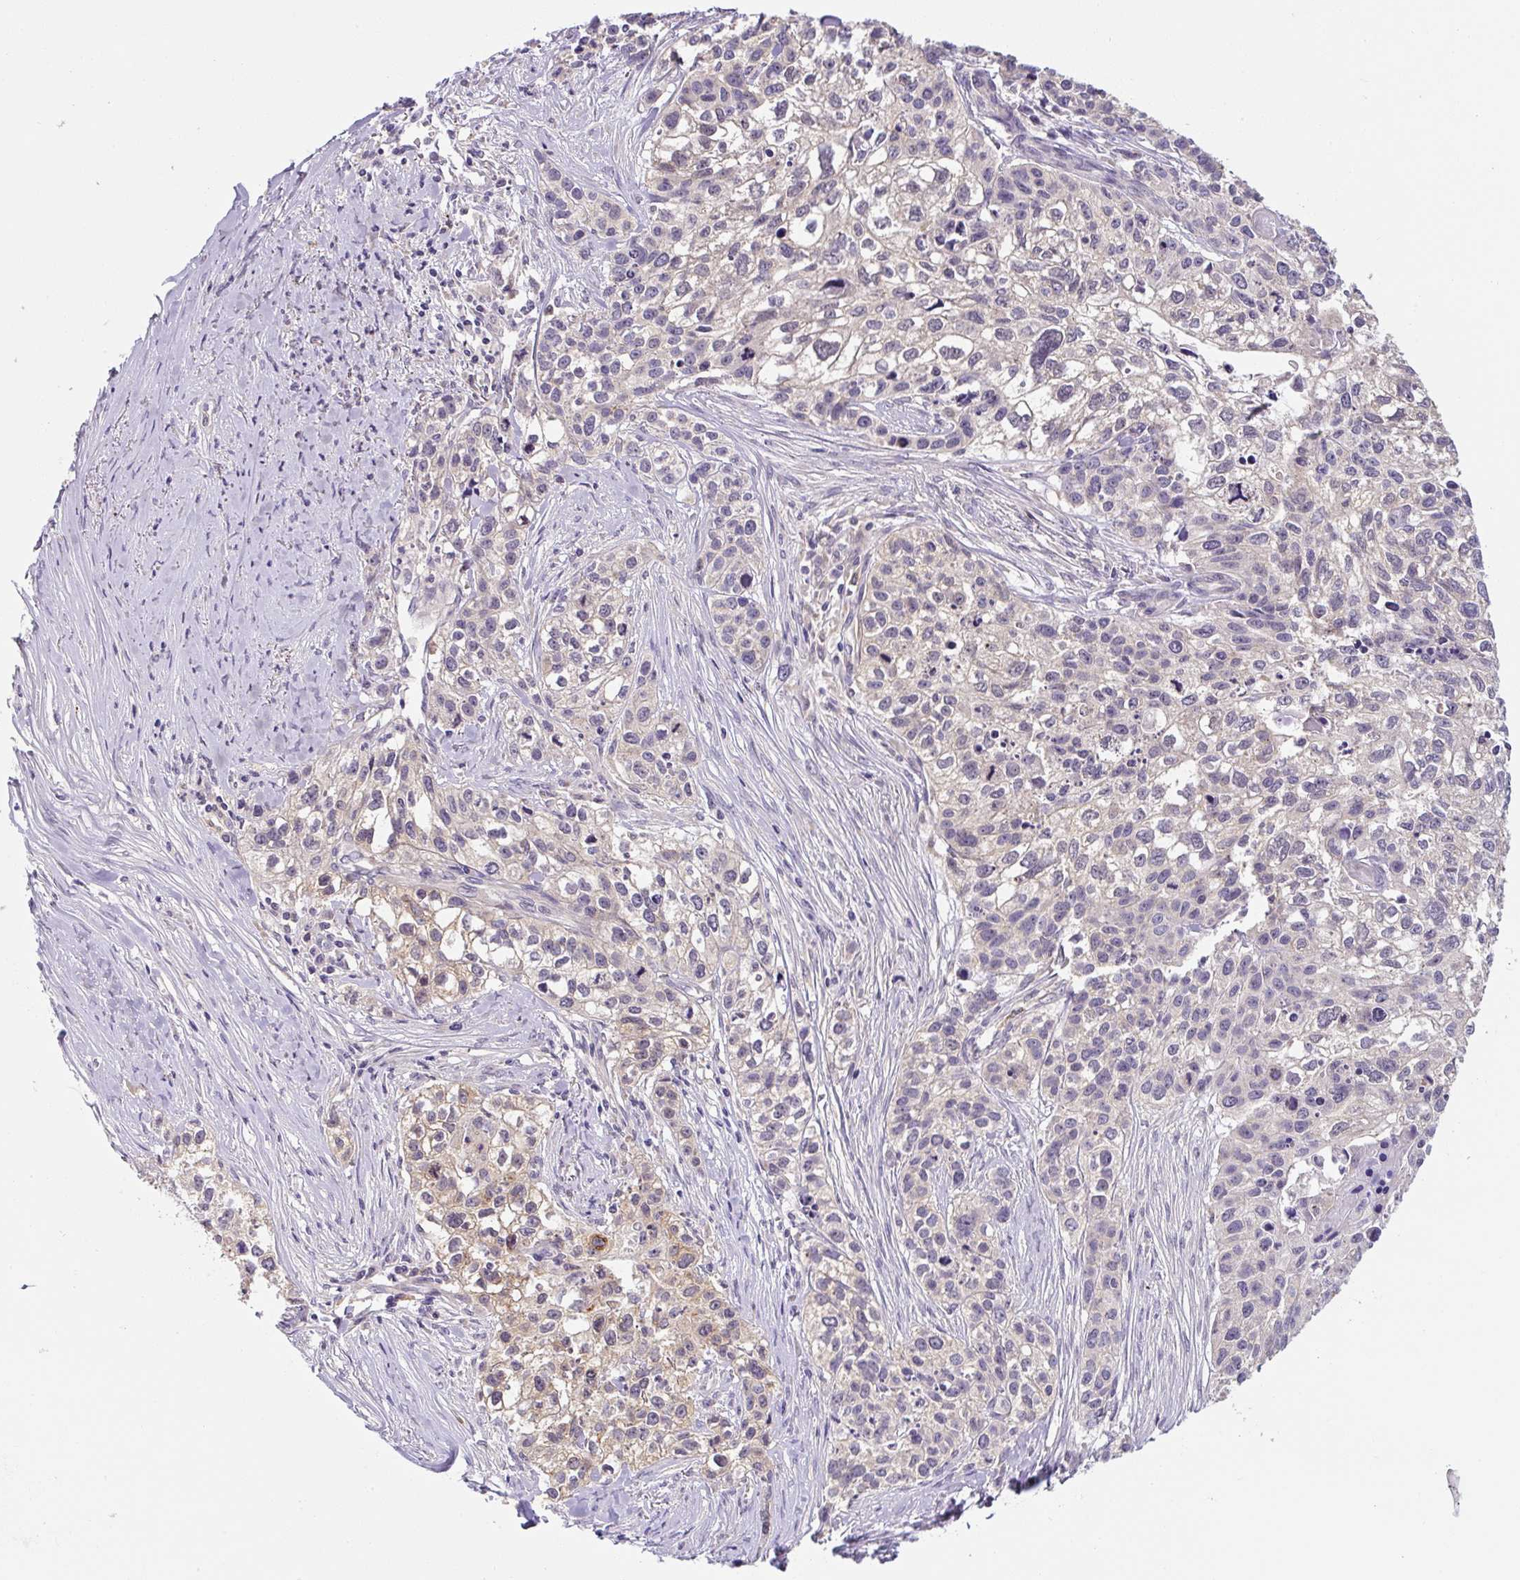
{"staining": {"intensity": "weak", "quantity": "<25%", "location": "cytoplasmic/membranous"}, "tissue": "lung cancer", "cell_type": "Tumor cells", "image_type": "cancer", "snomed": [{"axis": "morphology", "description": "Squamous cell carcinoma, NOS"}, {"axis": "topography", "description": "Lung"}], "caption": "Immunohistochemistry (IHC) histopathology image of squamous cell carcinoma (lung) stained for a protein (brown), which displays no staining in tumor cells.", "gene": "PLA2G4A", "patient": {"sex": "male", "age": 74}}